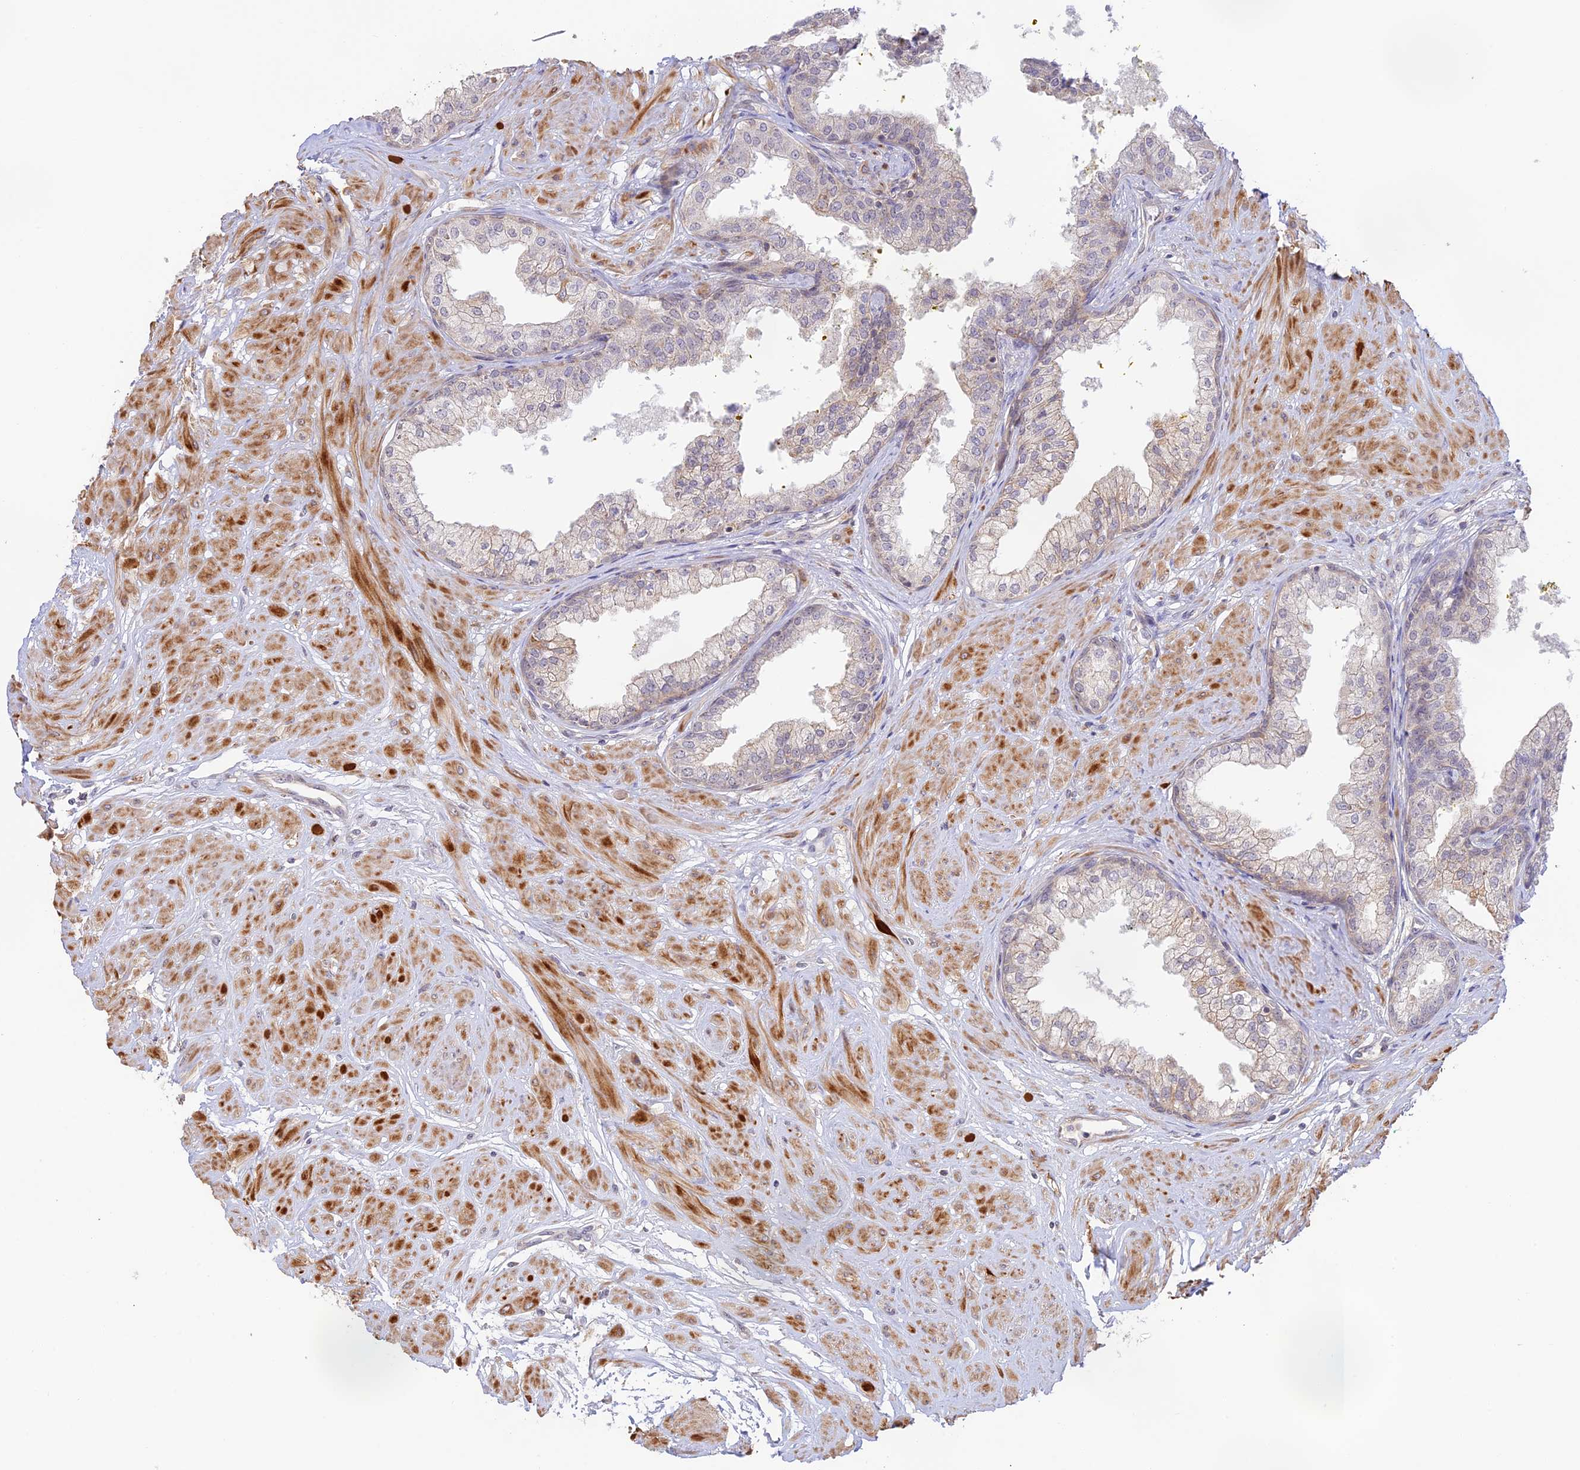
{"staining": {"intensity": "negative", "quantity": "none", "location": "none"}, "tissue": "prostate cancer", "cell_type": "Tumor cells", "image_type": "cancer", "snomed": [{"axis": "morphology", "description": "Adenocarcinoma, High grade"}, {"axis": "topography", "description": "Prostate"}], "caption": "Tumor cells show no significant expression in prostate cancer (adenocarcinoma (high-grade)).", "gene": "CAMSAP3", "patient": {"sex": "male", "age": 63}}